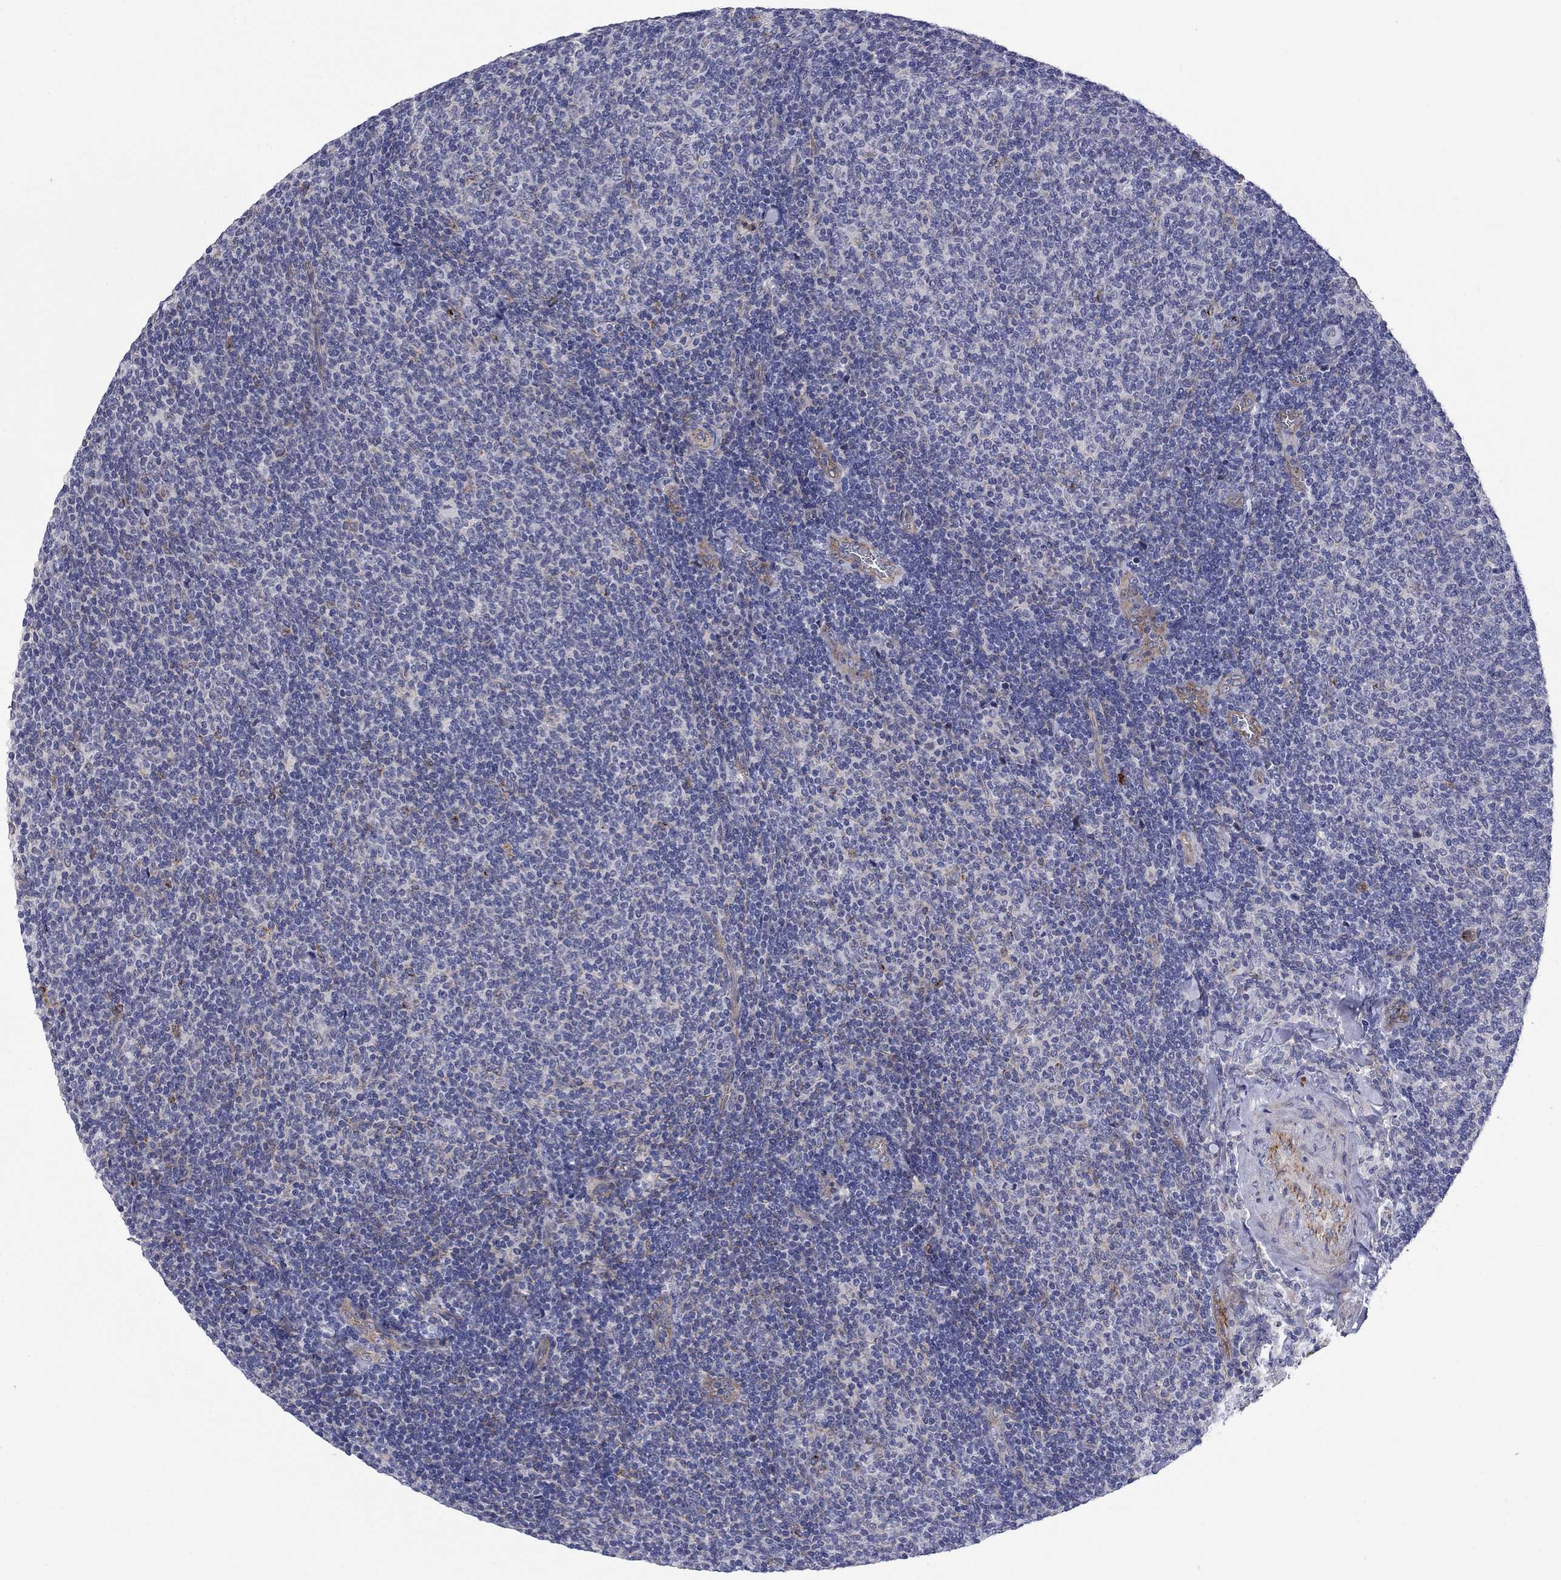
{"staining": {"intensity": "negative", "quantity": "none", "location": "none"}, "tissue": "lymphoma", "cell_type": "Tumor cells", "image_type": "cancer", "snomed": [{"axis": "morphology", "description": "Malignant lymphoma, non-Hodgkin's type, Low grade"}, {"axis": "topography", "description": "Lymph node"}], "caption": "Low-grade malignant lymphoma, non-Hodgkin's type stained for a protein using immunohistochemistry (IHC) demonstrates no positivity tumor cells.", "gene": "SLC1A1", "patient": {"sex": "male", "age": 52}}